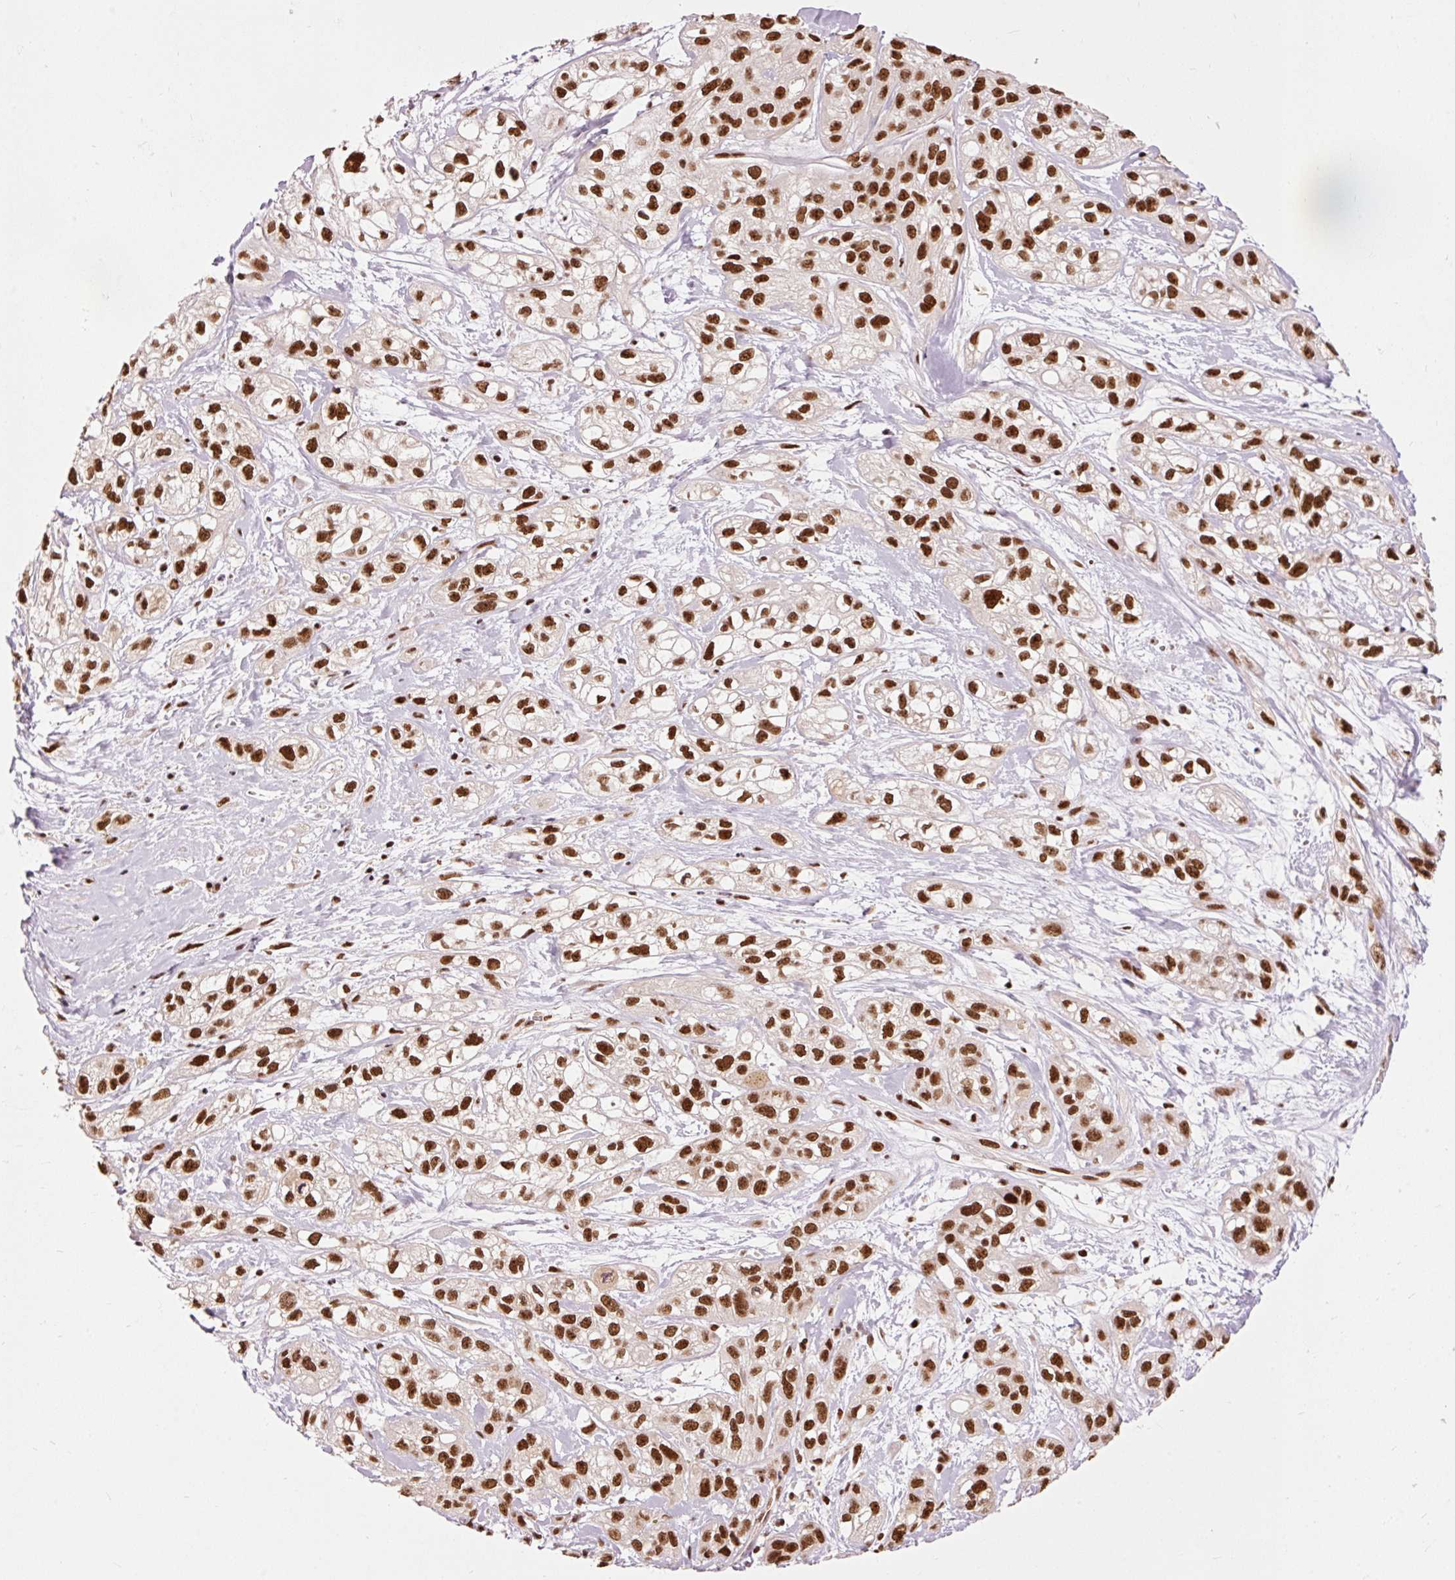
{"staining": {"intensity": "strong", "quantity": ">75%", "location": "nuclear"}, "tissue": "skin cancer", "cell_type": "Tumor cells", "image_type": "cancer", "snomed": [{"axis": "morphology", "description": "Squamous cell carcinoma, NOS"}, {"axis": "topography", "description": "Skin"}], "caption": "A photomicrograph of human skin cancer stained for a protein exhibits strong nuclear brown staining in tumor cells. (brown staining indicates protein expression, while blue staining denotes nuclei).", "gene": "ZBTB44", "patient": {"sex": "male", "age": 82}}